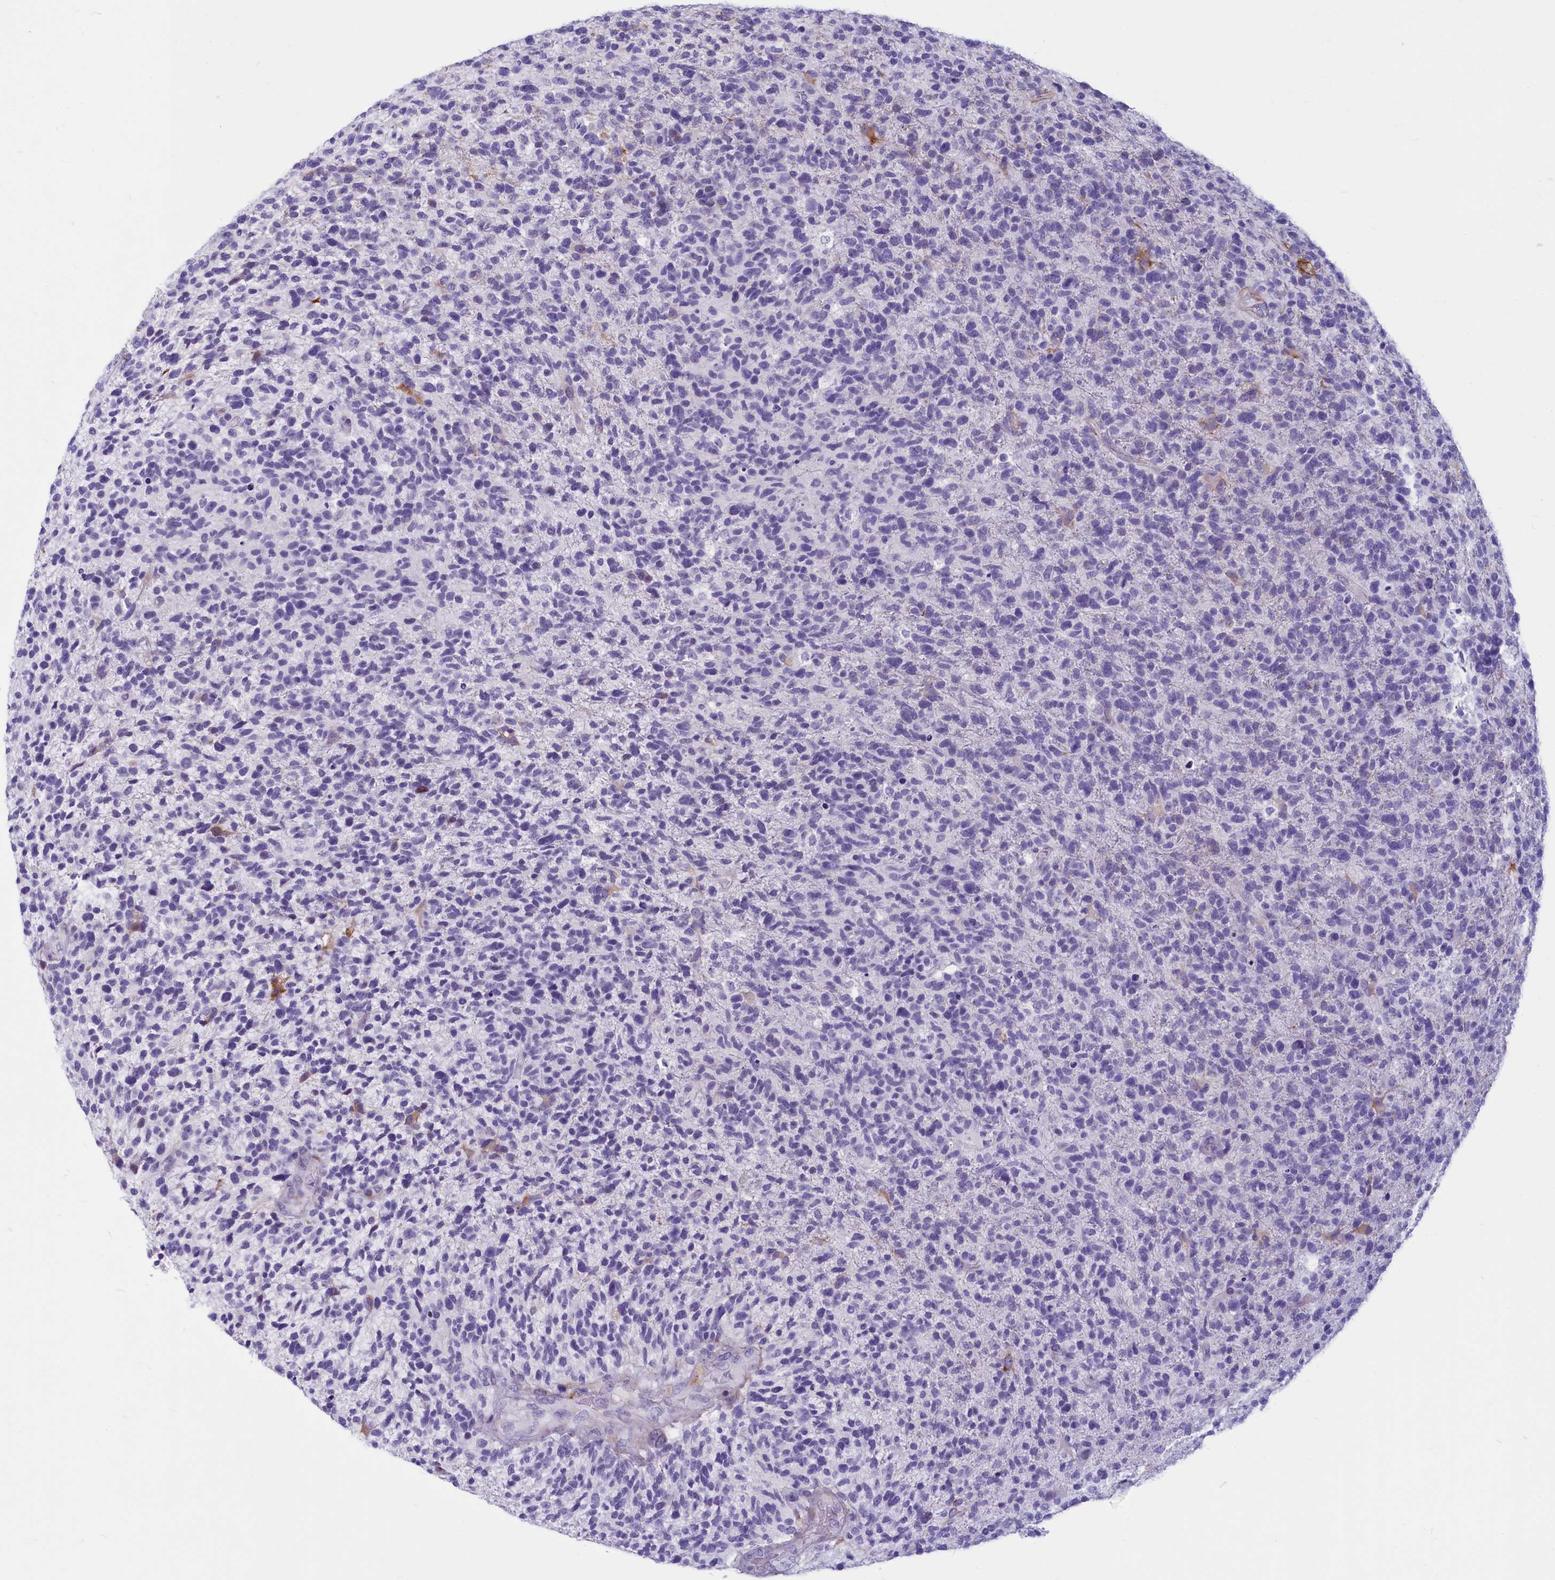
{"staining": {"intensity": "negative", "quantity": "none", "location": "none"}, "tissue": "glioma", "cell_type": "Tumor cells", "image_type": "cancer", "snomed": [{"axis": "morphology", "description": "Glioma, malignant, High grade"}, {"axis": "topography", "description": "Brain"}], "caption": "An image of human malignant glioma (high-grade) is negative for staining in tumor cells. (Immunohistochemistry (ihc), brightfield microscopy, high magnification).", "gene": "PROCR", "patient": {"sex": "male", "age": 72}}